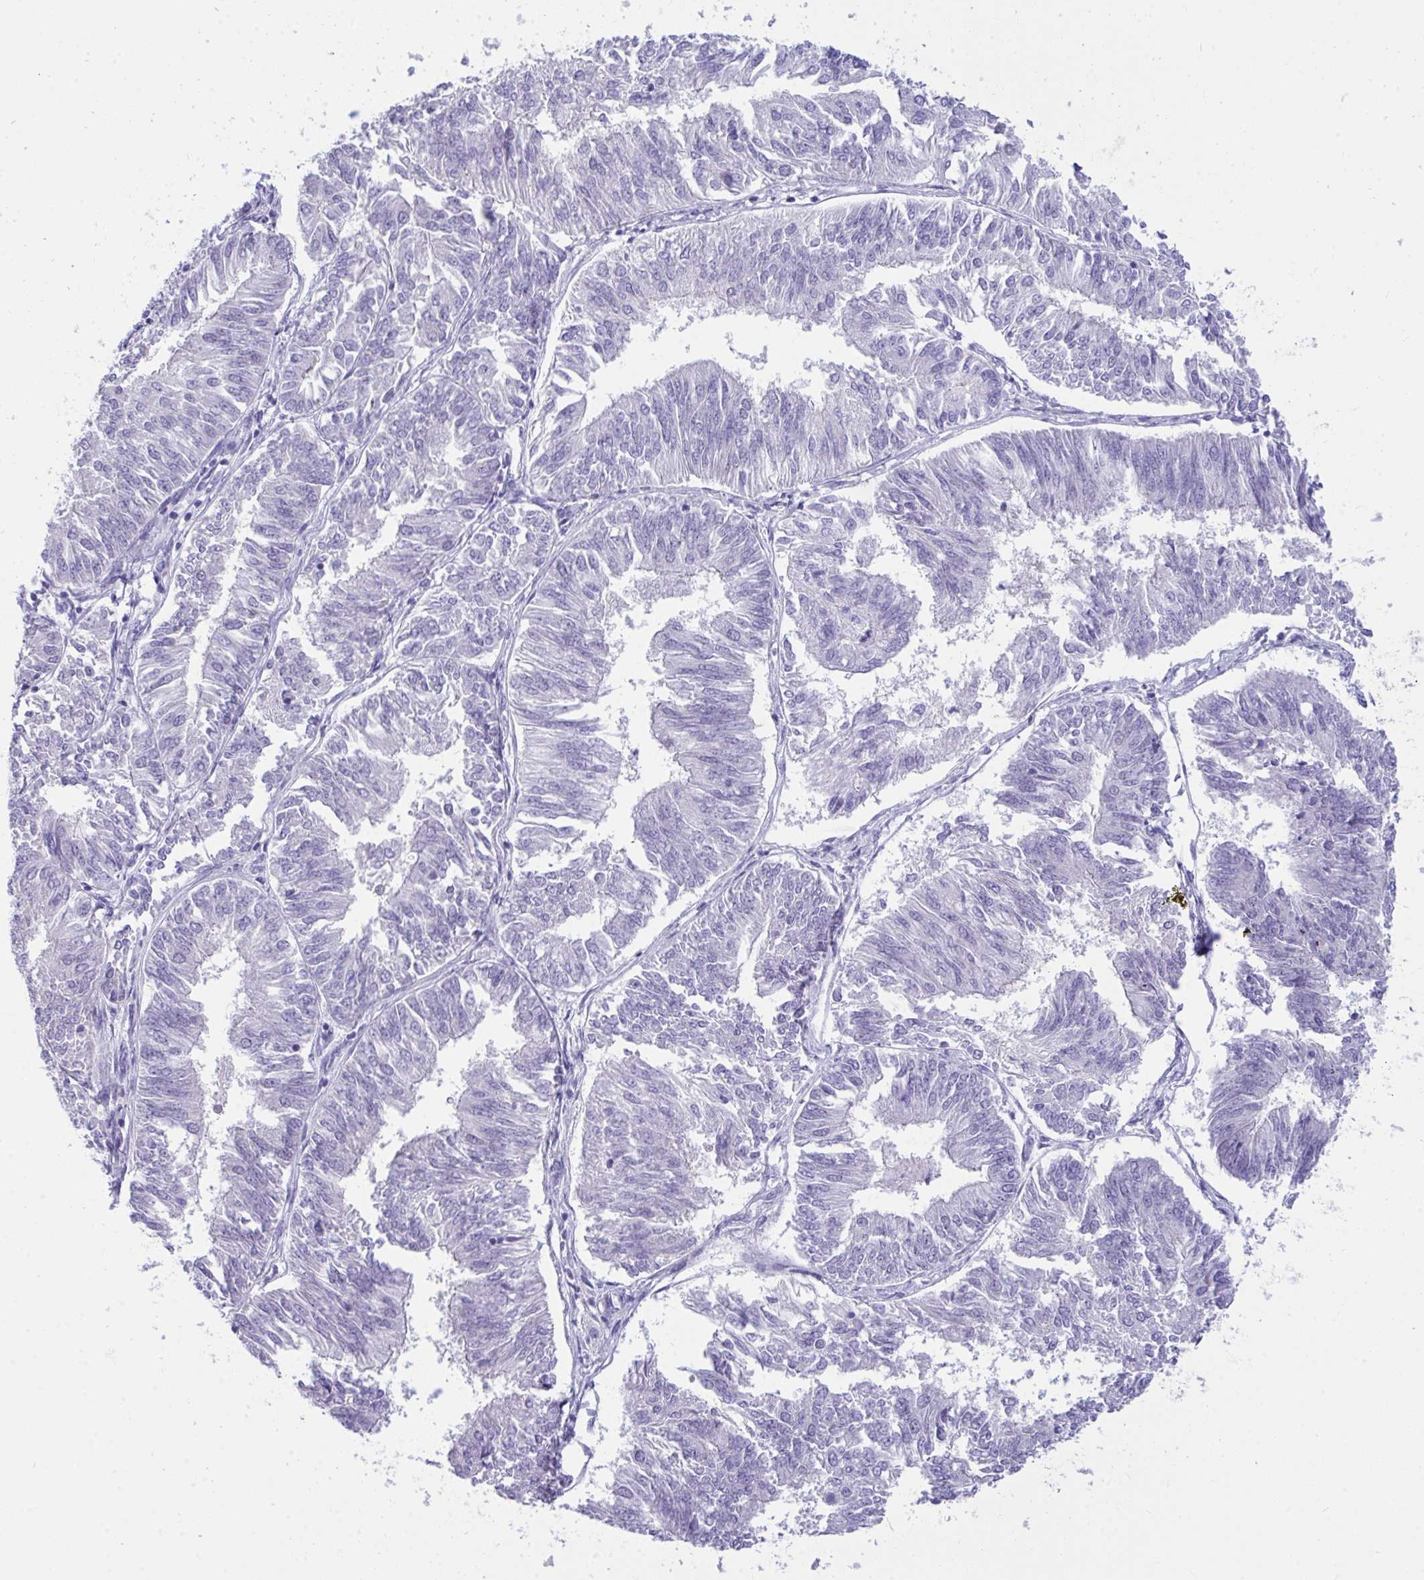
{"staining": {"intensity": "negative", "quantity": "none", "location": "none"}, "tissue": "endometrial cancer", "cell_type": "Tumor cells", "image_type": "cancer", "snomed": [{"axis": "morphology", "description": "Adenocarcinoma, NOS"}, {"axis": "topography", "description": "Endometrium"}], "caption": "Endometrial adenocarcinoma was stained to show a protein in brown. There is no significant expression in tumor cells.", "gene": "GLB1L2", "patient": {"sex": "female", "age": 58}}